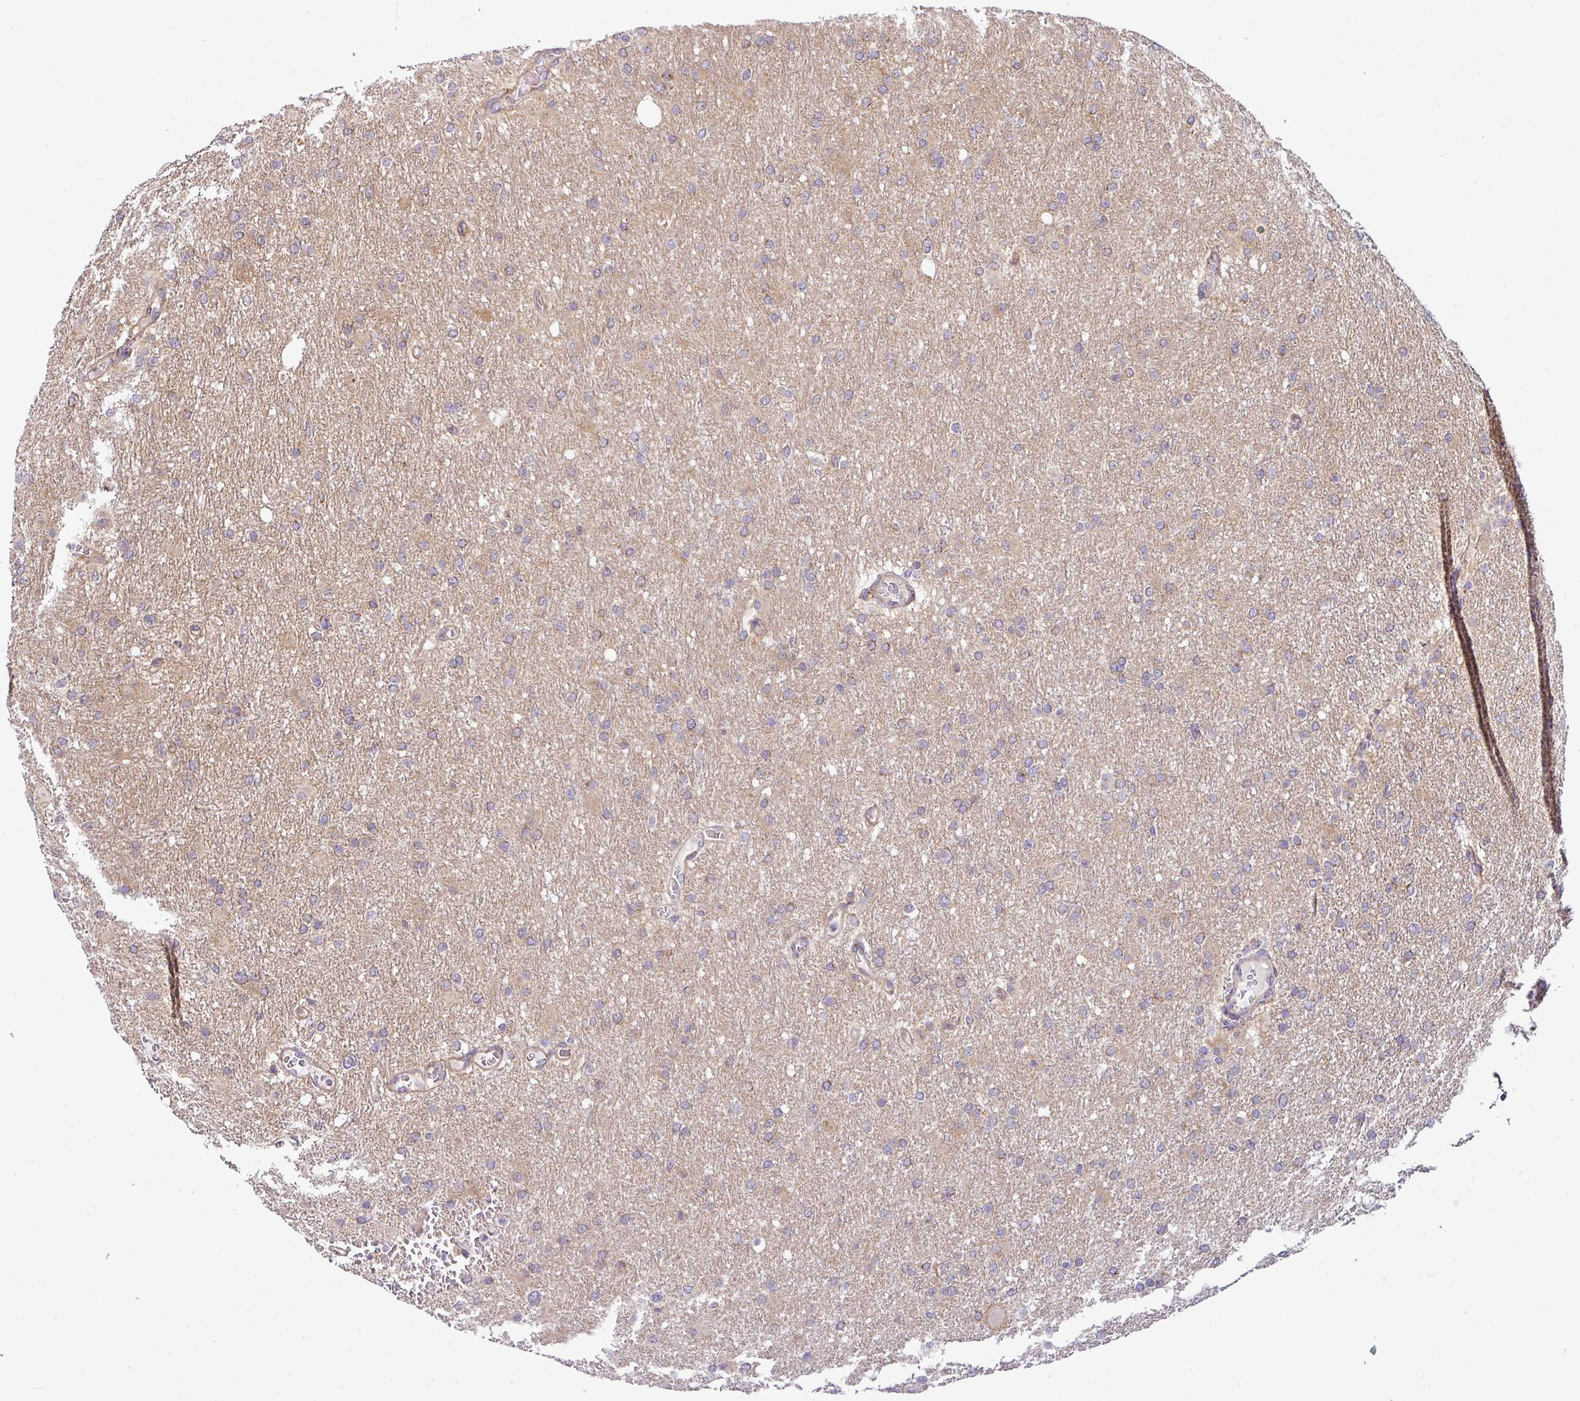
{"staining": {"intensity": "weak", "quantity": "25%-75%", "location": "cytoplasmic/membranous"}, "tissue": "glioma", "cell_type": "Tumor cells", "image_type": "cancer", "snomed": [{"axis": "morphology", "description": "Glioma, malignant, High grade"}, {"axis": "topography", "description": "Cerebral cortex"}], "caption": "Immunohistochemical staining of human glioma shows low levels of weak cytoplasmic/membranous protein expression in approximately 25%-75% of tumor cells.", "gene": "TIMMDC1", "patient": {"sex": "female", "age": 36}}